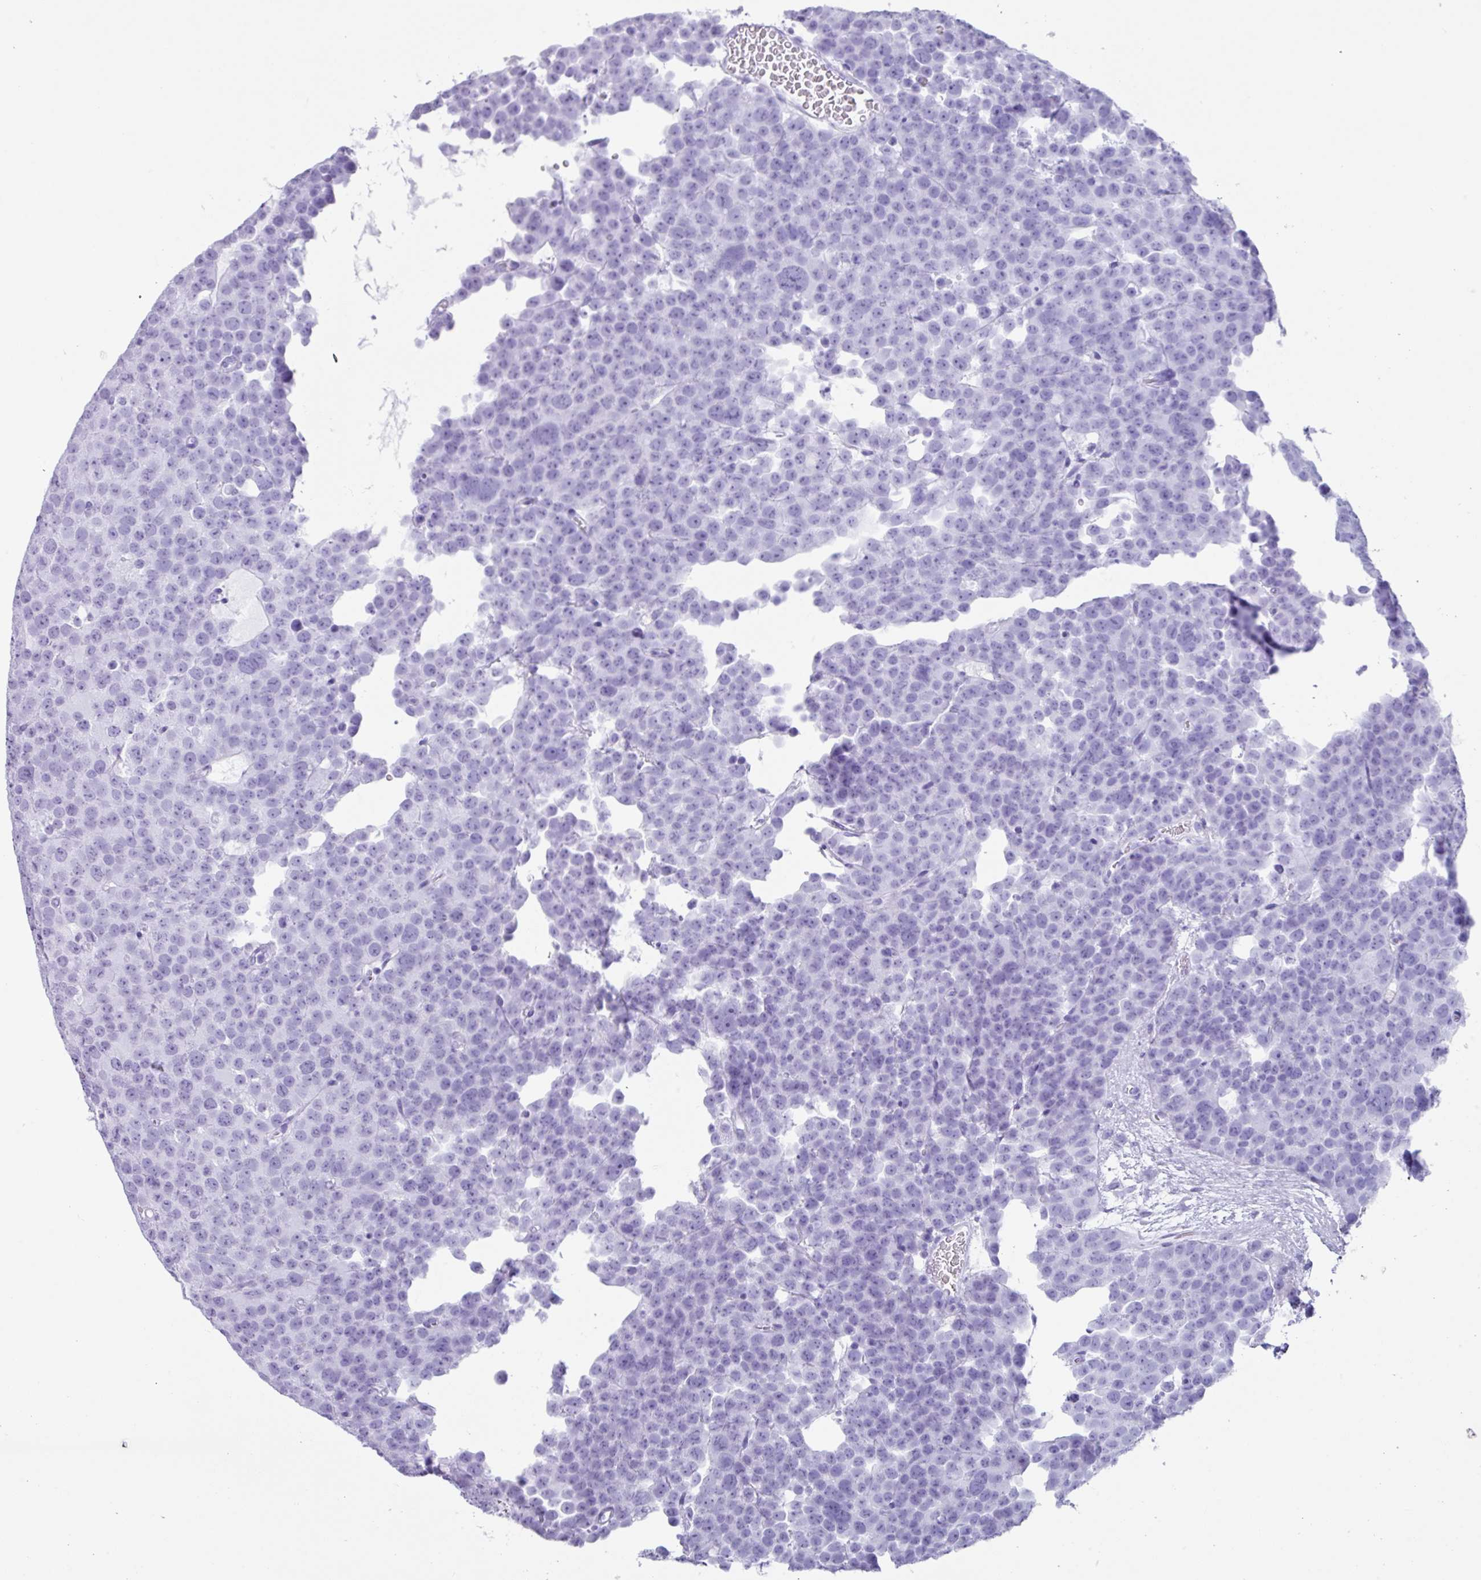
{"staining": {"intensity": "negative", "quantity": "none", "location": "none"}, "tissue": "testis cancer", "cell_type": "Tumor cells", "image_type": "cancer", "snomed": [{"axis": "morphology", "description": "Seminoma, NOS"}, {"axis": "topography", "description": "Testis"}], "caption": "The immunohistochemistry image has no significant positivity in tumor cells of testis seminoma tissue.", "gene": "NCCRP1", "patient": {"sex": "male", "age": 71}}